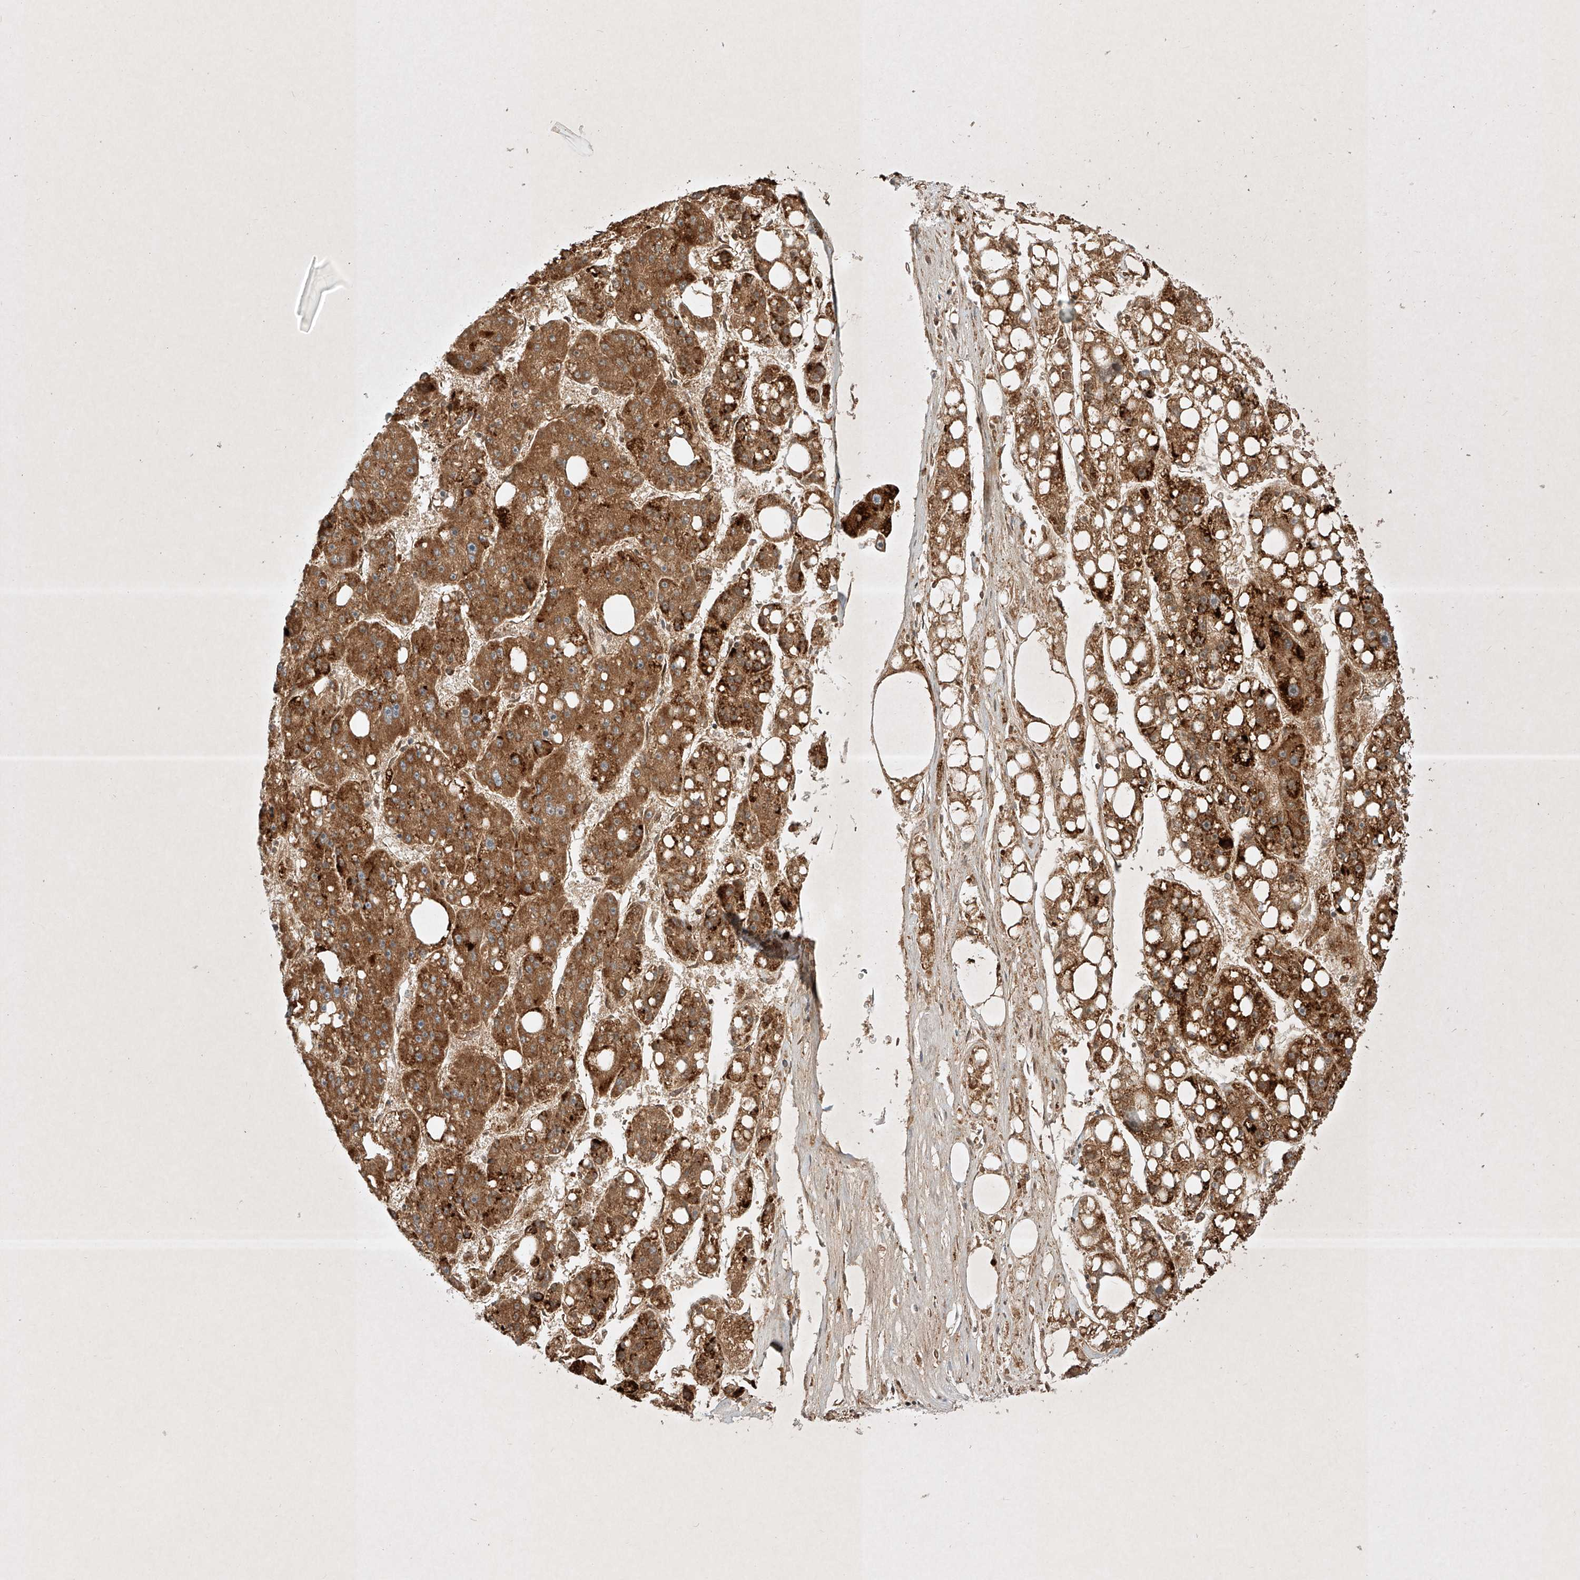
{"staining": {"intensity": "strong", "quantity": ">75%", "location": "cytoplasmic/membranous"}, "tissue": "liver cancer", "cell_type": "Tumor cells", "image_type": "cancer", "snomed": [{"axis": "morphology", "description": "Carcinoma, Hepatocellular, NOS"}, {"axis": "topography", "description": "Liver"}], "caption": "This image exhibits liver cancer stained with IHC to label a protein in brown. The cytoplasmic/membranous of tumor cells show strong positivity for the protein. Nuclei are counter-stained blue.", "gene": "EPG5", "patient": {"sex": "female", "age": 61}}